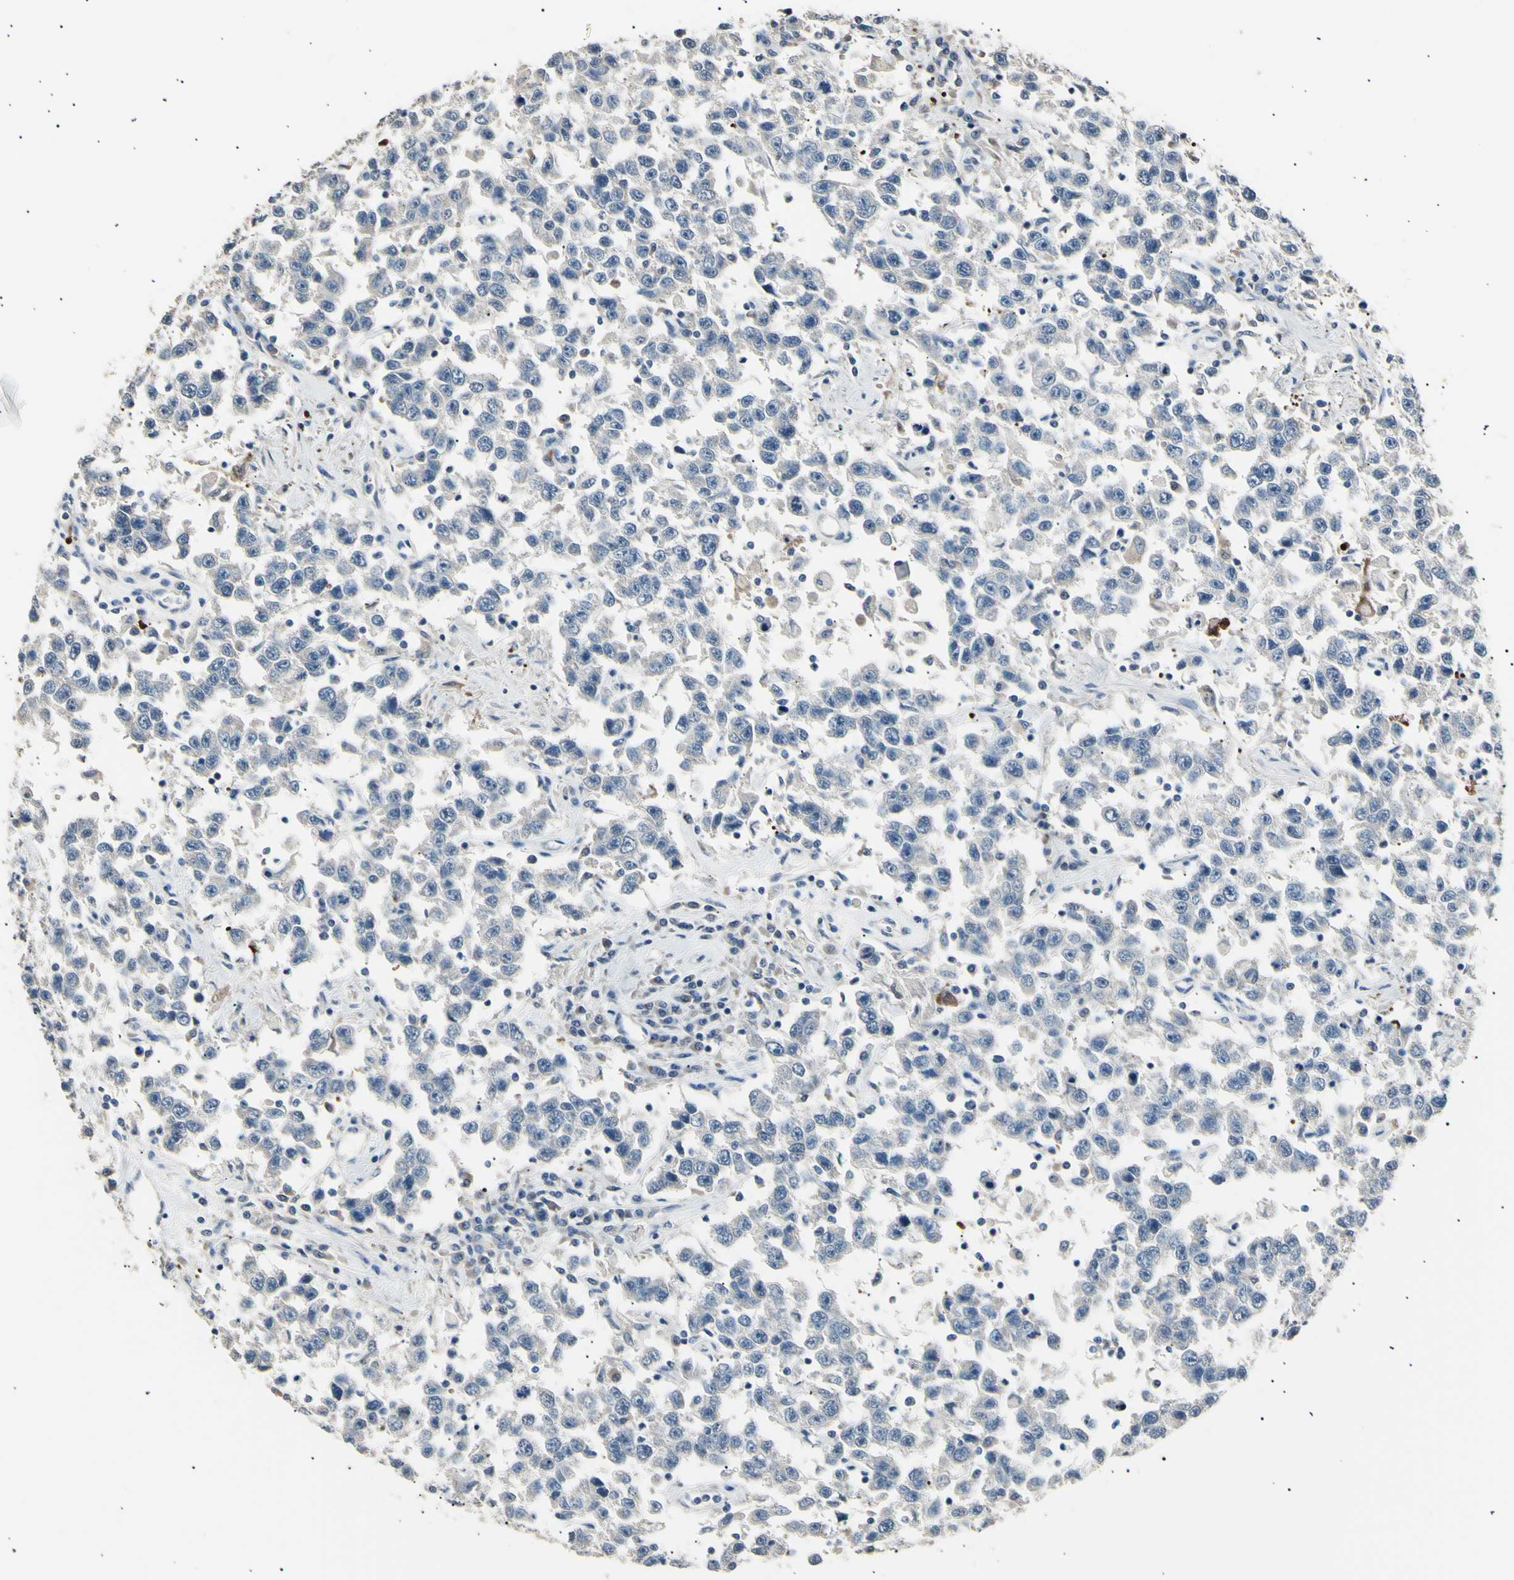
{"staining": {"intensity": "negative", "quantity": "none", "location": "none"}, "tissue": "testis cancer", "cell_type": "Tumor cells", "image_type": "cancer", "snomed": [{"axis": "morphology", "description": "Seminoma, NOS"}, {"axis": "topography", "description": "Testis"}], "caption": "This is a photomicrograph of IHC staining of seminoma (testis), which shows no staining in tumor cells.", "gene": "LDLR", "patient": {"sex": "male", "age": 41}}